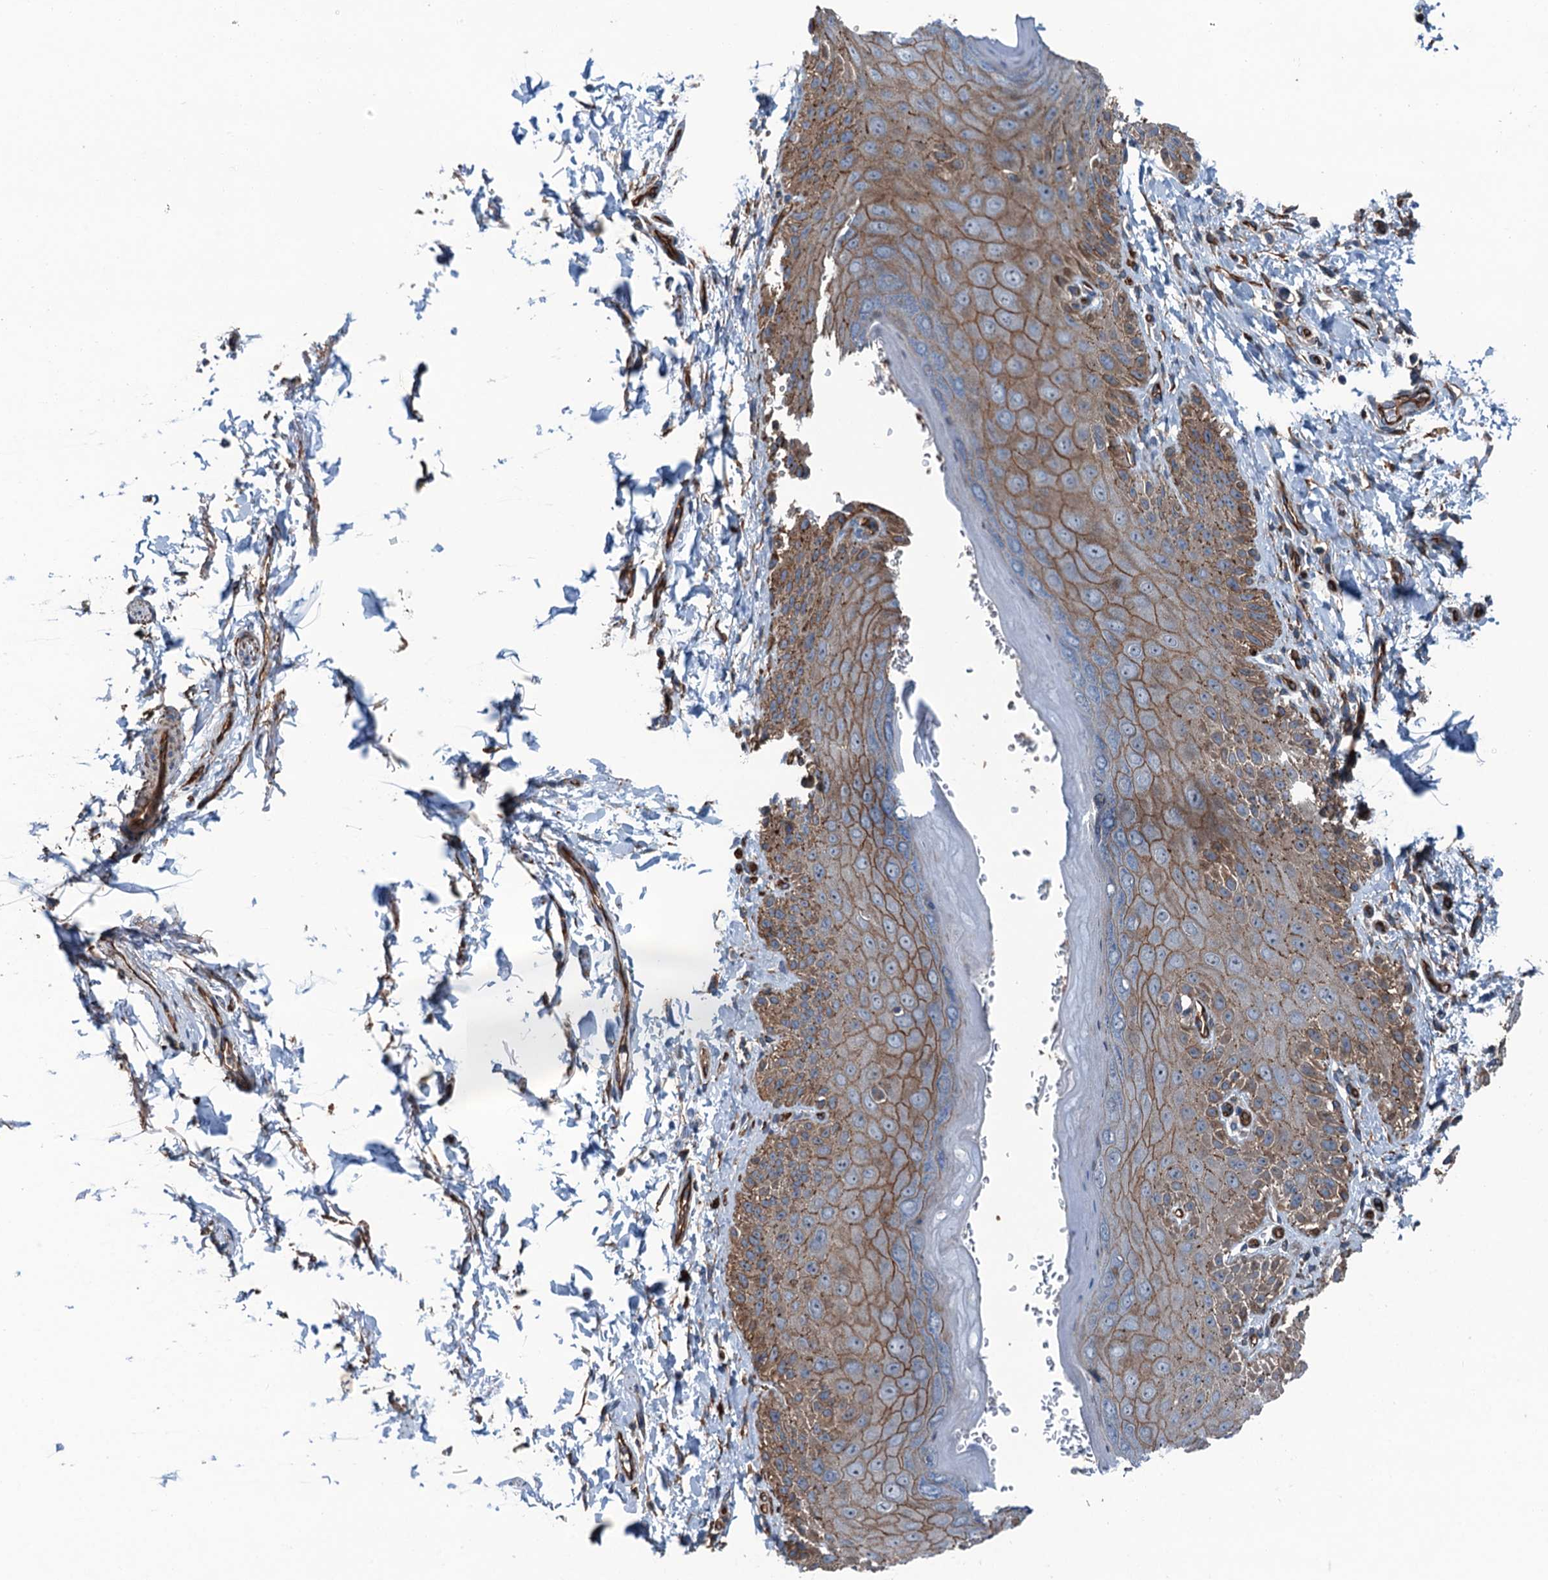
{"staining": {"intensity": "moderate", "quantity": ">75%", "location": "cytoplasmic/membranous"}, "tissue": "skin", "cell_type": "Epidermal cells", "image_type": "normal", "snomed": [{"axis": "morphology", "description": "Normal tissue, NOS"}, {"axis": "topography", "description": "Anal"}], "caption": "This is a histology image of IHC staining of unremarkable skin, which shows moderate positivity in the cytoplasmic/membranous of epidermal cells.", "gene": "NMRAL1", "patient": {"sex": "male", "age": 44}}